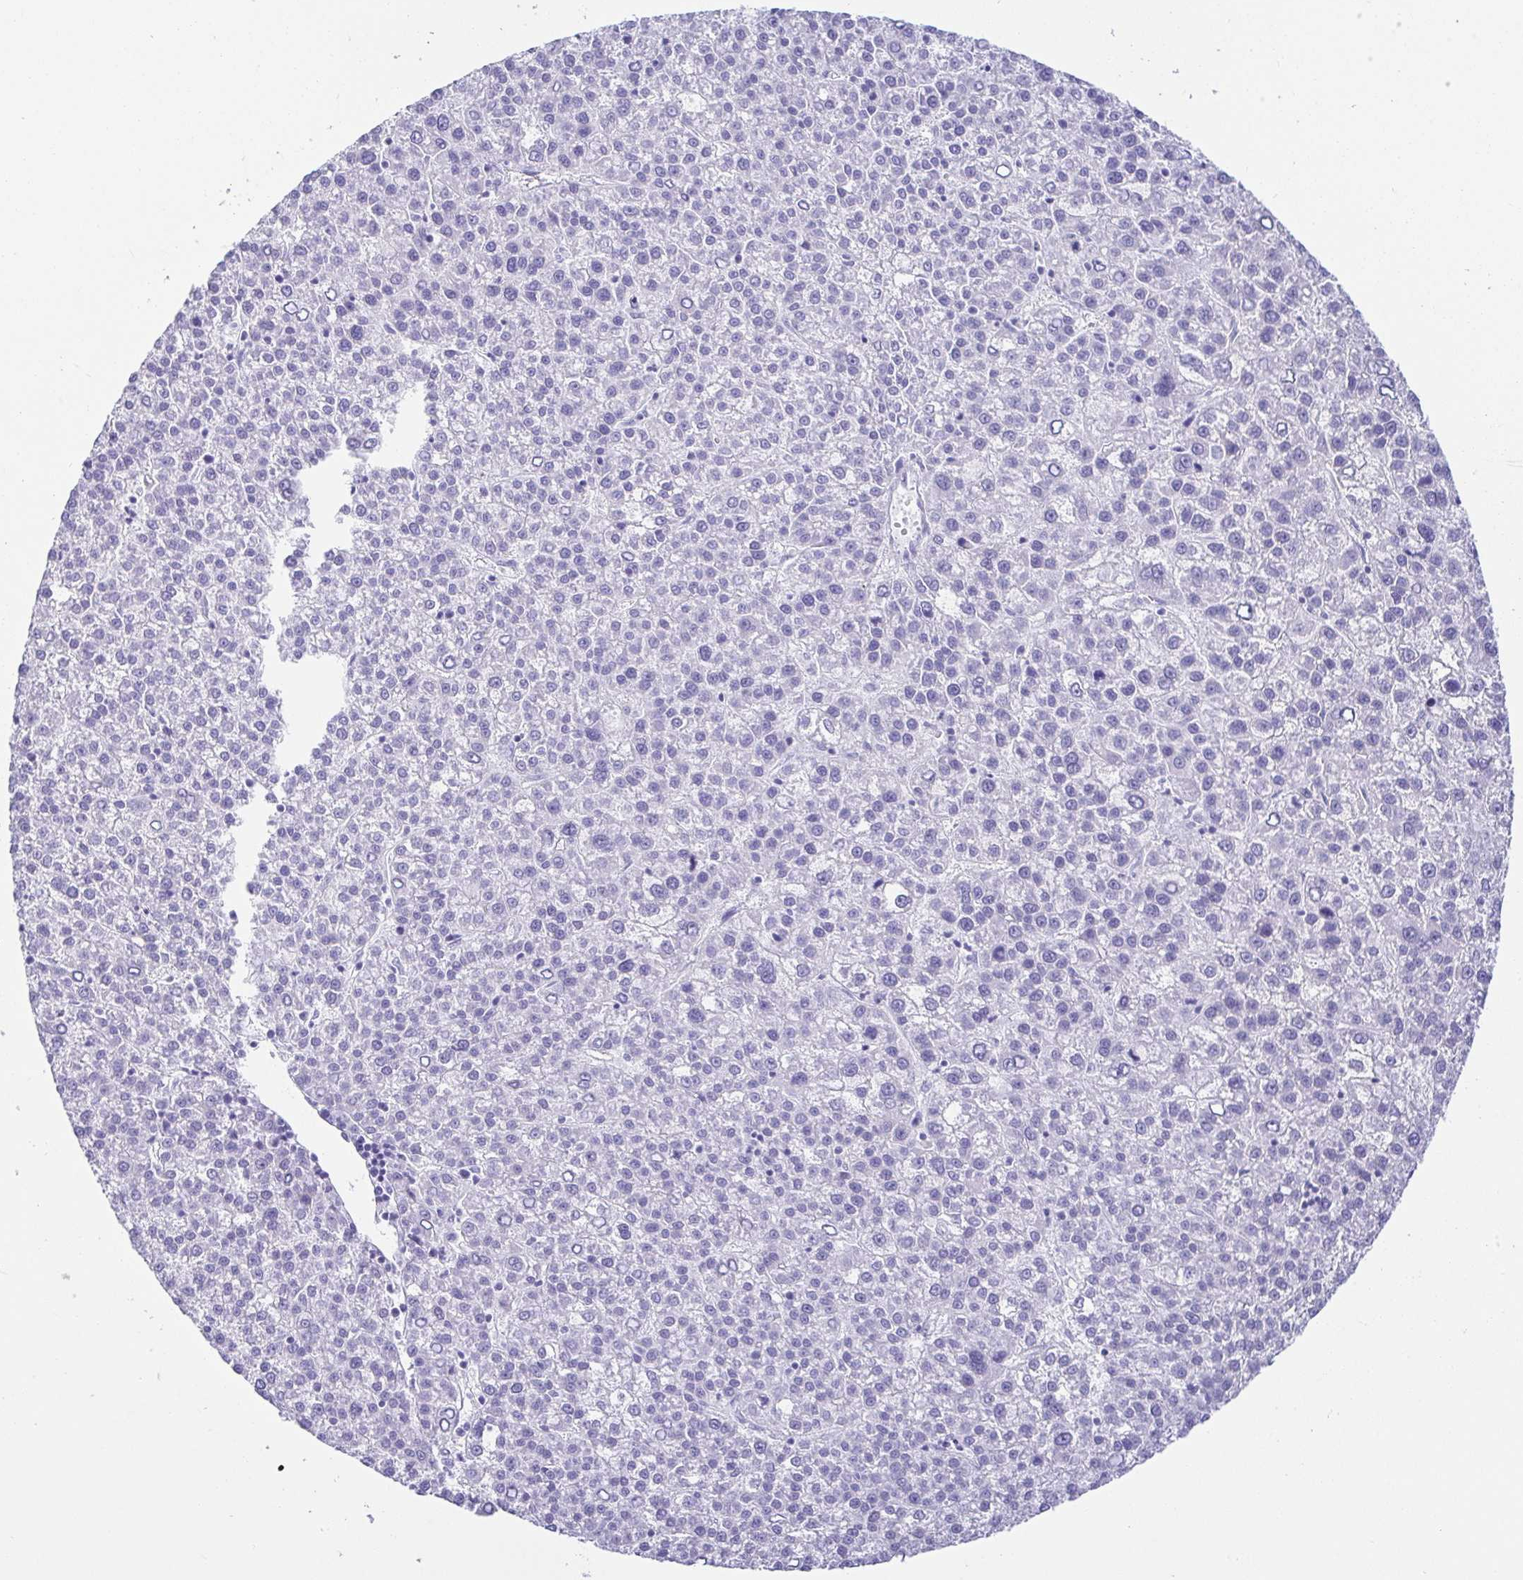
{"staining": {"intensity": "negative", "quantity": "none", "location": "none"}, "tissue": "liver cancer", "cell_type": "Tumor cells", "image_type": "cancer", "snomed": [{"axis": "morphology", "description": "Carcinoma, Hepatocellular, NOS"}, {"axis": "topography", "description": "Liver"}], "caption": "A micrograph of hepatocellular carcinoma (liver) stained for a protein shows no brown staining in tumor cells.", "gene": "CD164L2", "patient": {"sex": "female", "age": 58}}